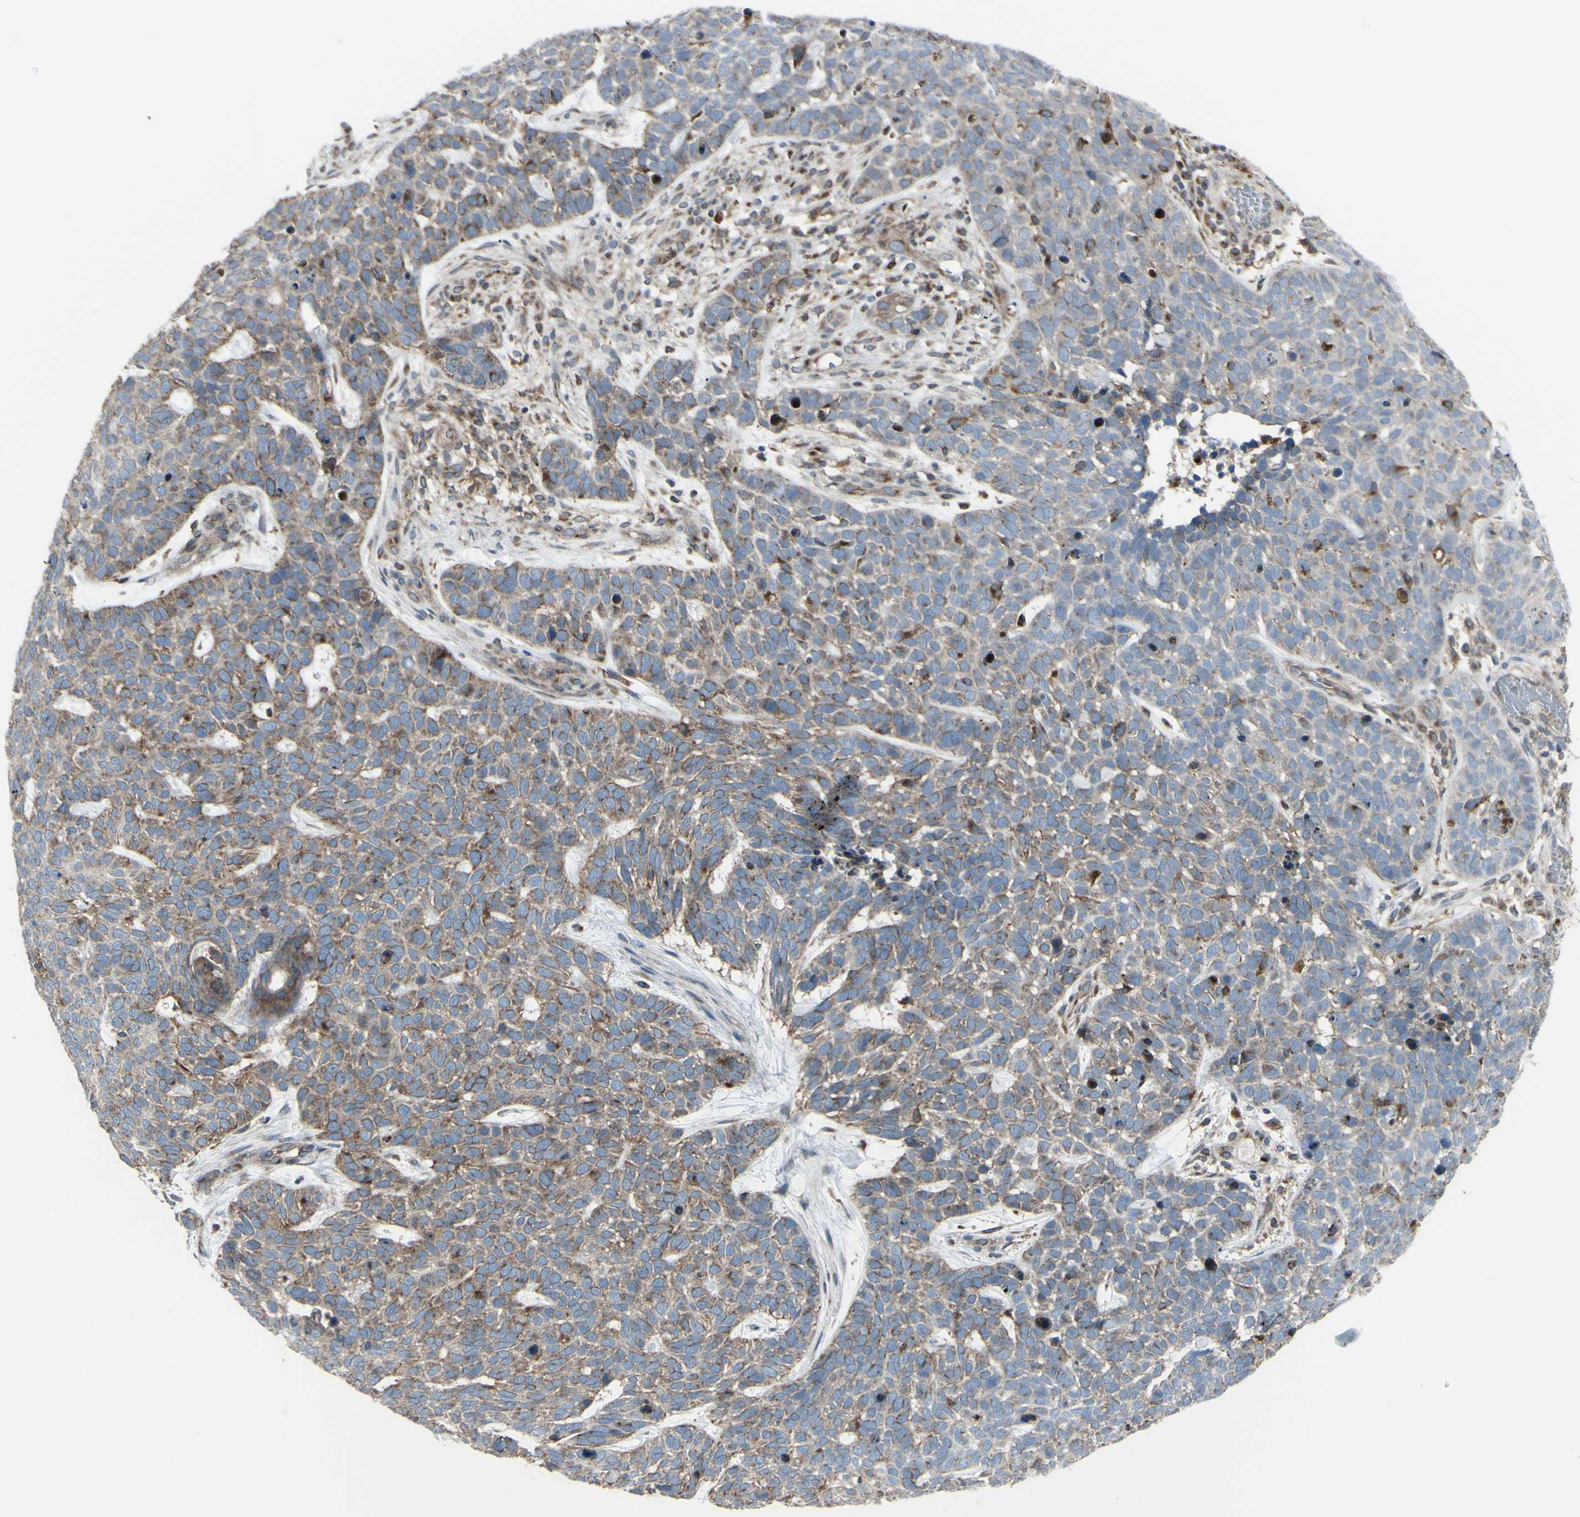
{"staining": {"intensity": "moderate", "quantity": ">75%", "location": "cytoplasmic/membranous"}, "tissue": "skin cancer", "cell_type": "Tumor cells", "image_type": "cancer", "snomed": [{"axis": "morphology", "description": "Basal cell carcinoma"}, {"axis": "topography", "description": "Skin"}], "caption": "A brown stain shows moderate cytoplasmic/membranous positivity of a protein in basal cell carcinoma (skin) tumor cells.", "gene": "NAPA", "patient": {"sex": "male", "age": 87}}